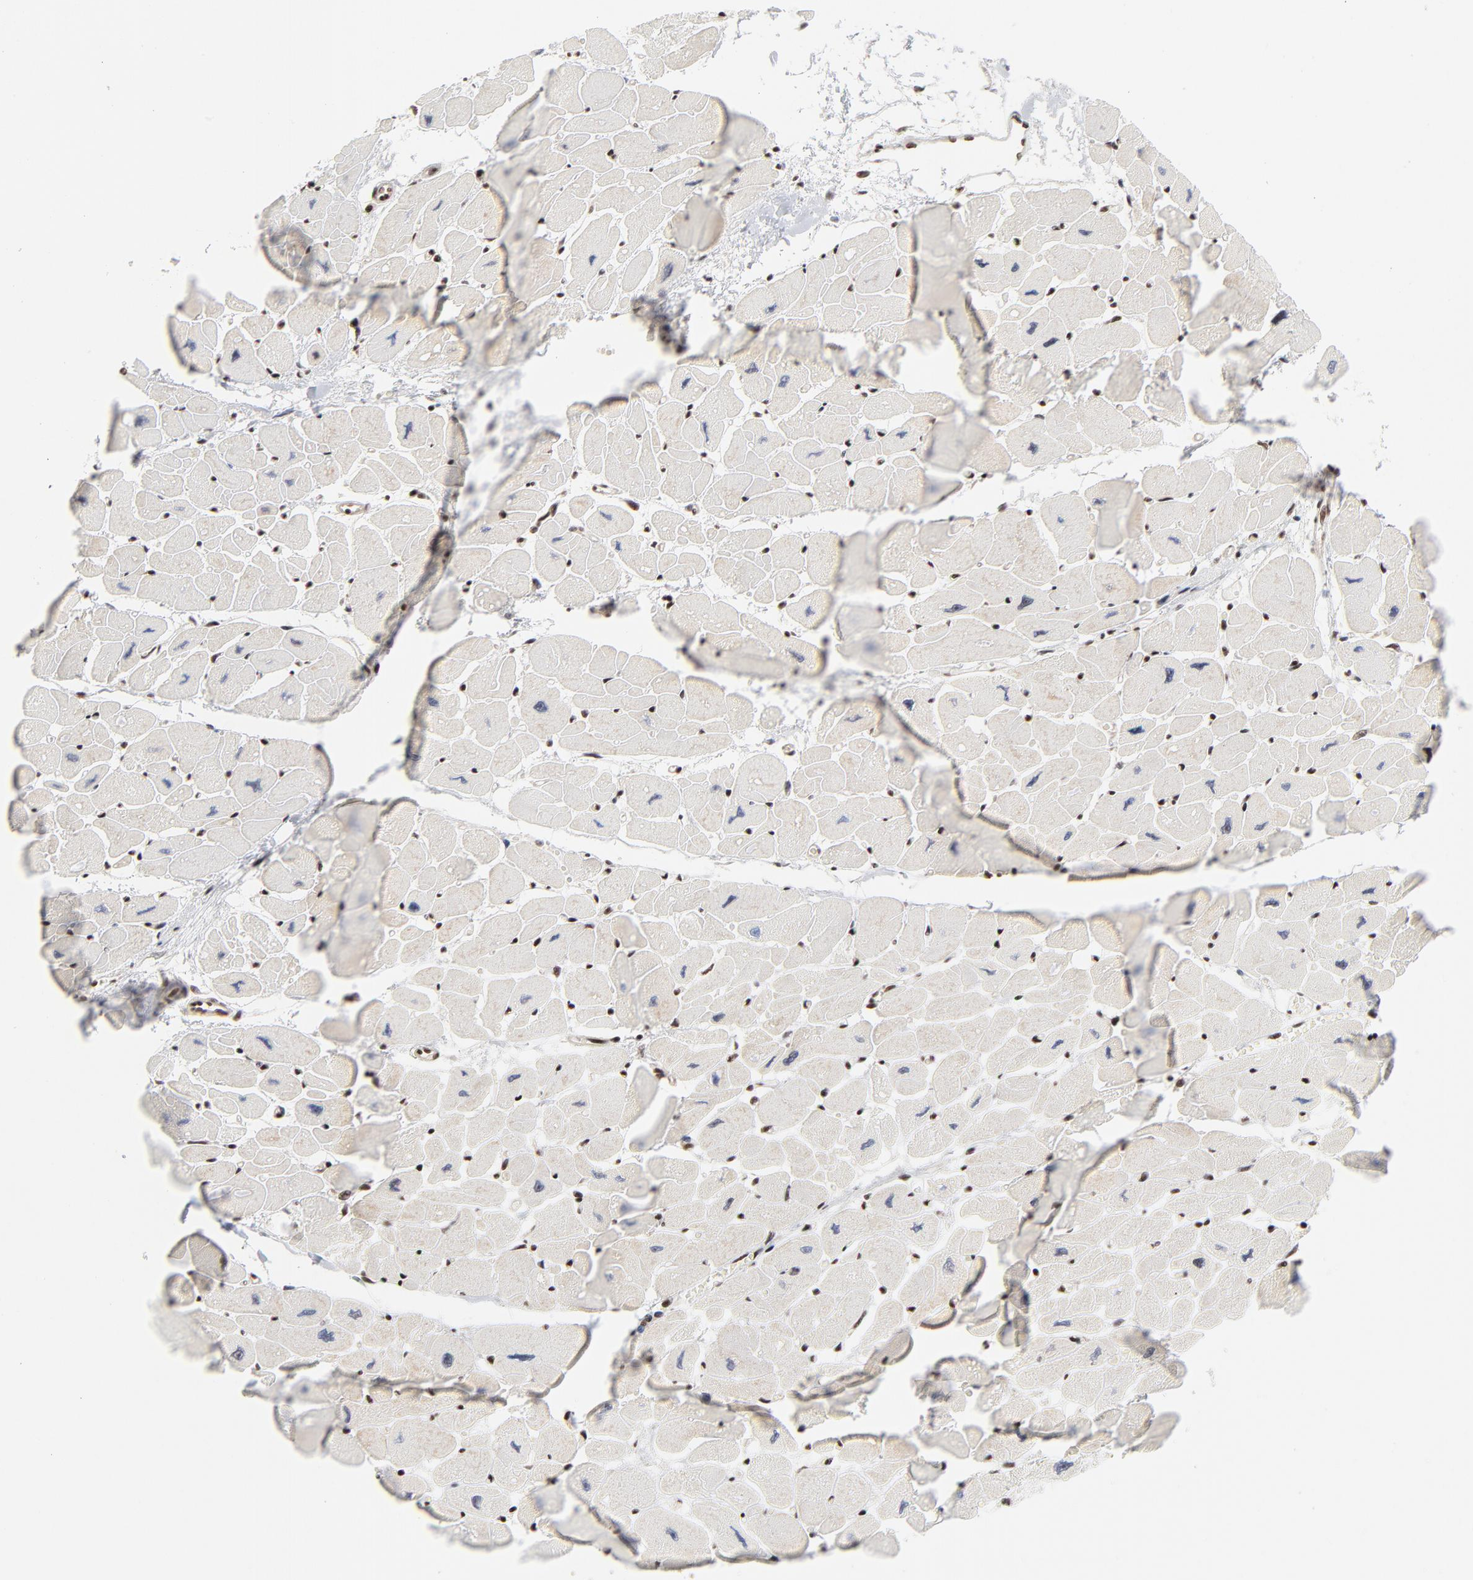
{"staining": {"intensity": "moderate", "quantity": "25%-75%", "location": "nuclear"}, "tissue": "heart muscle", "cell_type": "Cardiomyocytes", "image_type": "normal", "snomed": [{"axis": "morphology", "description": "Normal tissue, NOS"}, {"axis": "topography", "description": "Heart"}], "caption": "Immunohistochemistry staining of unremarkable heart muscle, which displays medium levels of moderate nuclear expression in approximately 25%-75% of cardiomyocytes indicating moderate nuclear protein positivity. The staining was performed using DAB (brown) for protein detection and nuclei were counterstained in hematoxylin (blue).", "gene": "CREB1", "patient": {"sex": "female", "age": 54}}